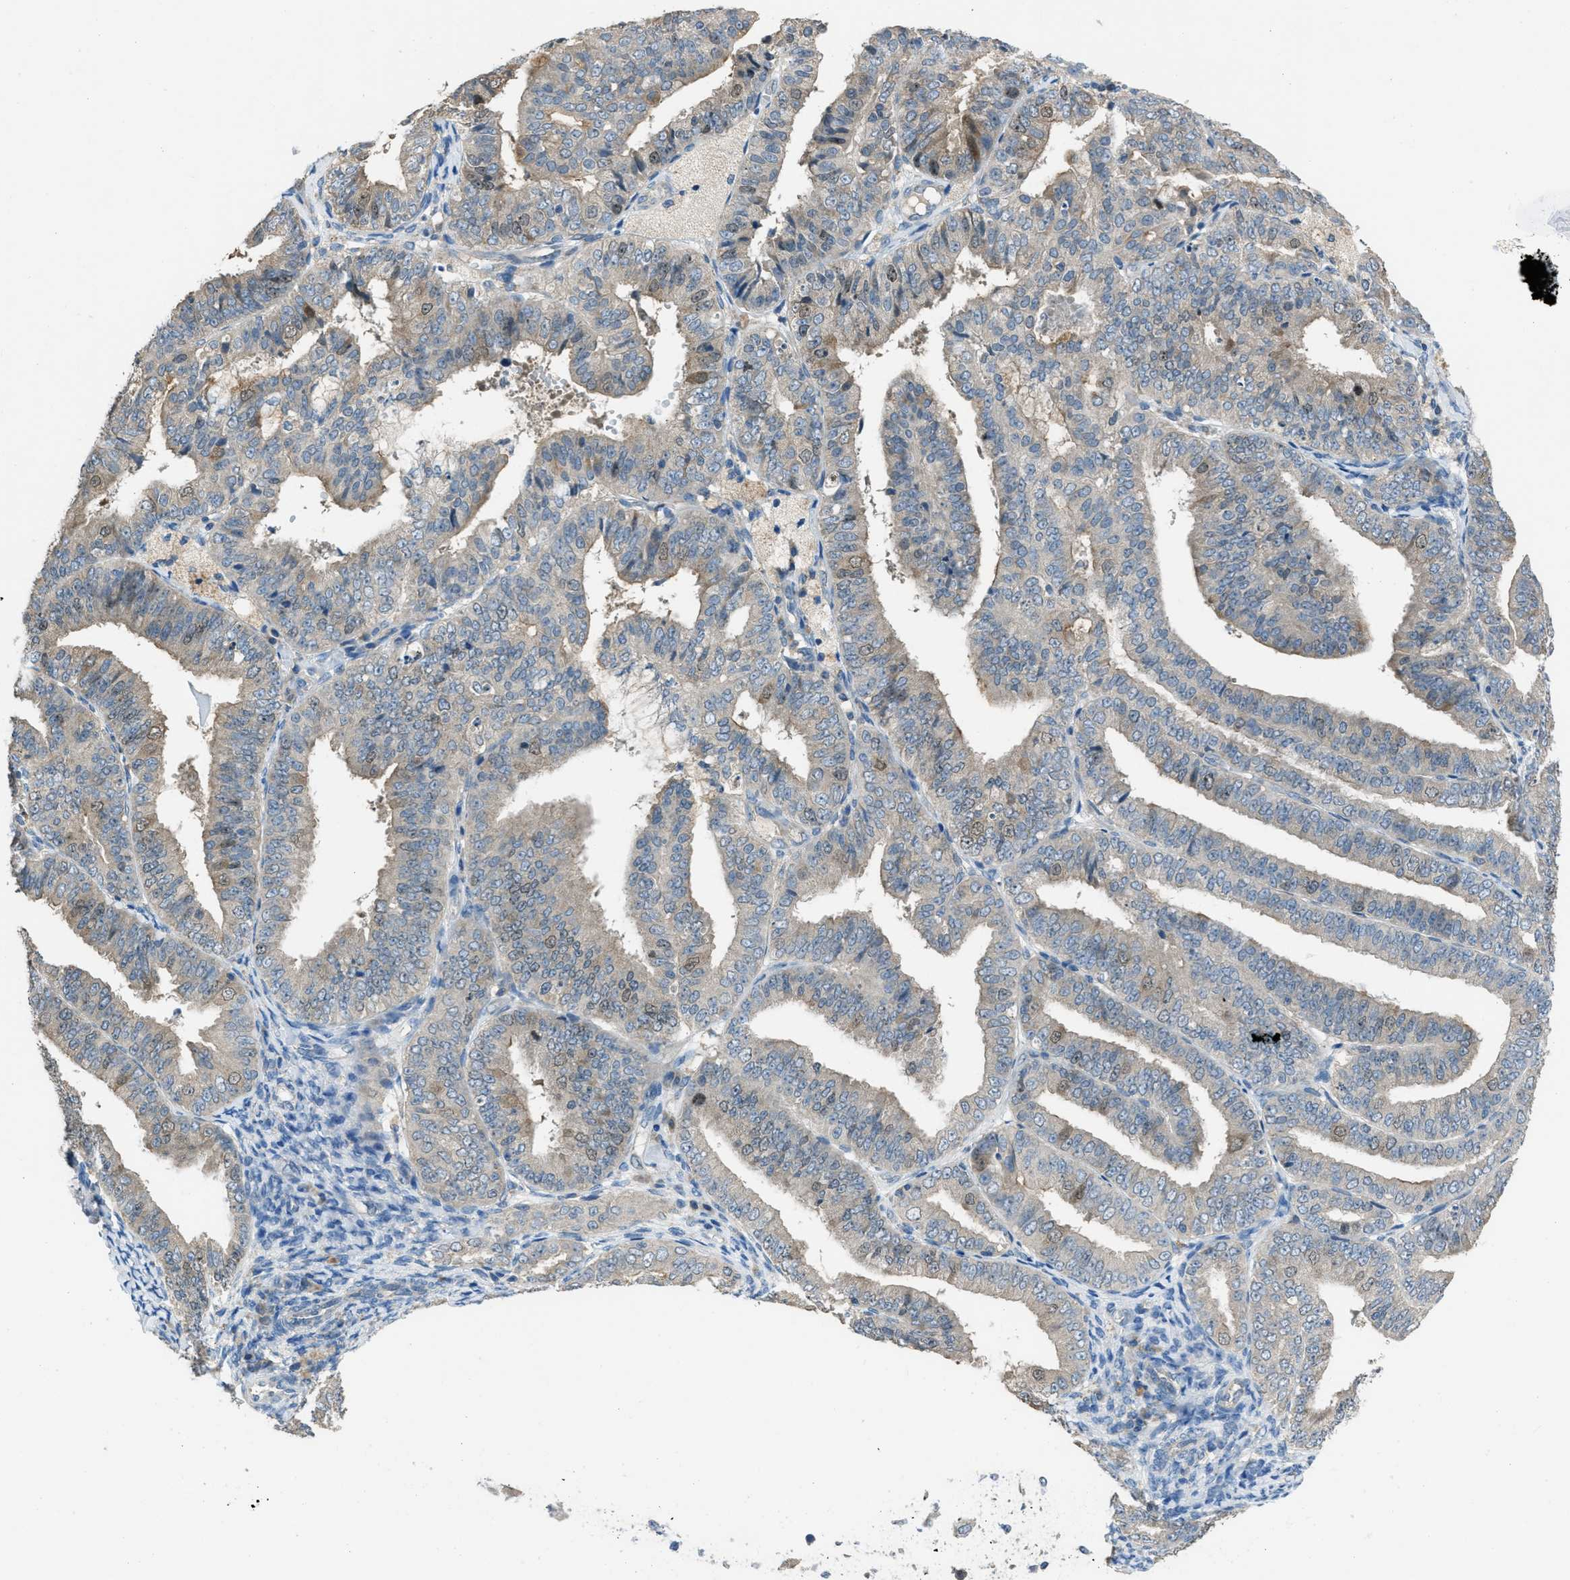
{"staining": {"intensity": "moderate", "quantity": "<25%", "location": "cytoplasmic/membranous,nuclear"}, "tissue": "endometrial cancer", "cell_type": "Tumor cells", "image_type": "cancer", "snomed": [{"axis": "morphology", "description": "Adenocarcinoma, NOS"}, {"axis": "topography", "description": "Endometrium"}], "caption": "Adenocarcinoma (endometrial) tissue demonstrates moderate cytoplasmic/membranous and nuclear staining in about <25% of tumor cells, visualized by immunohistochemistry.", "gene": "MIS18A", "patient": {"sex": "female", "age": 63}}